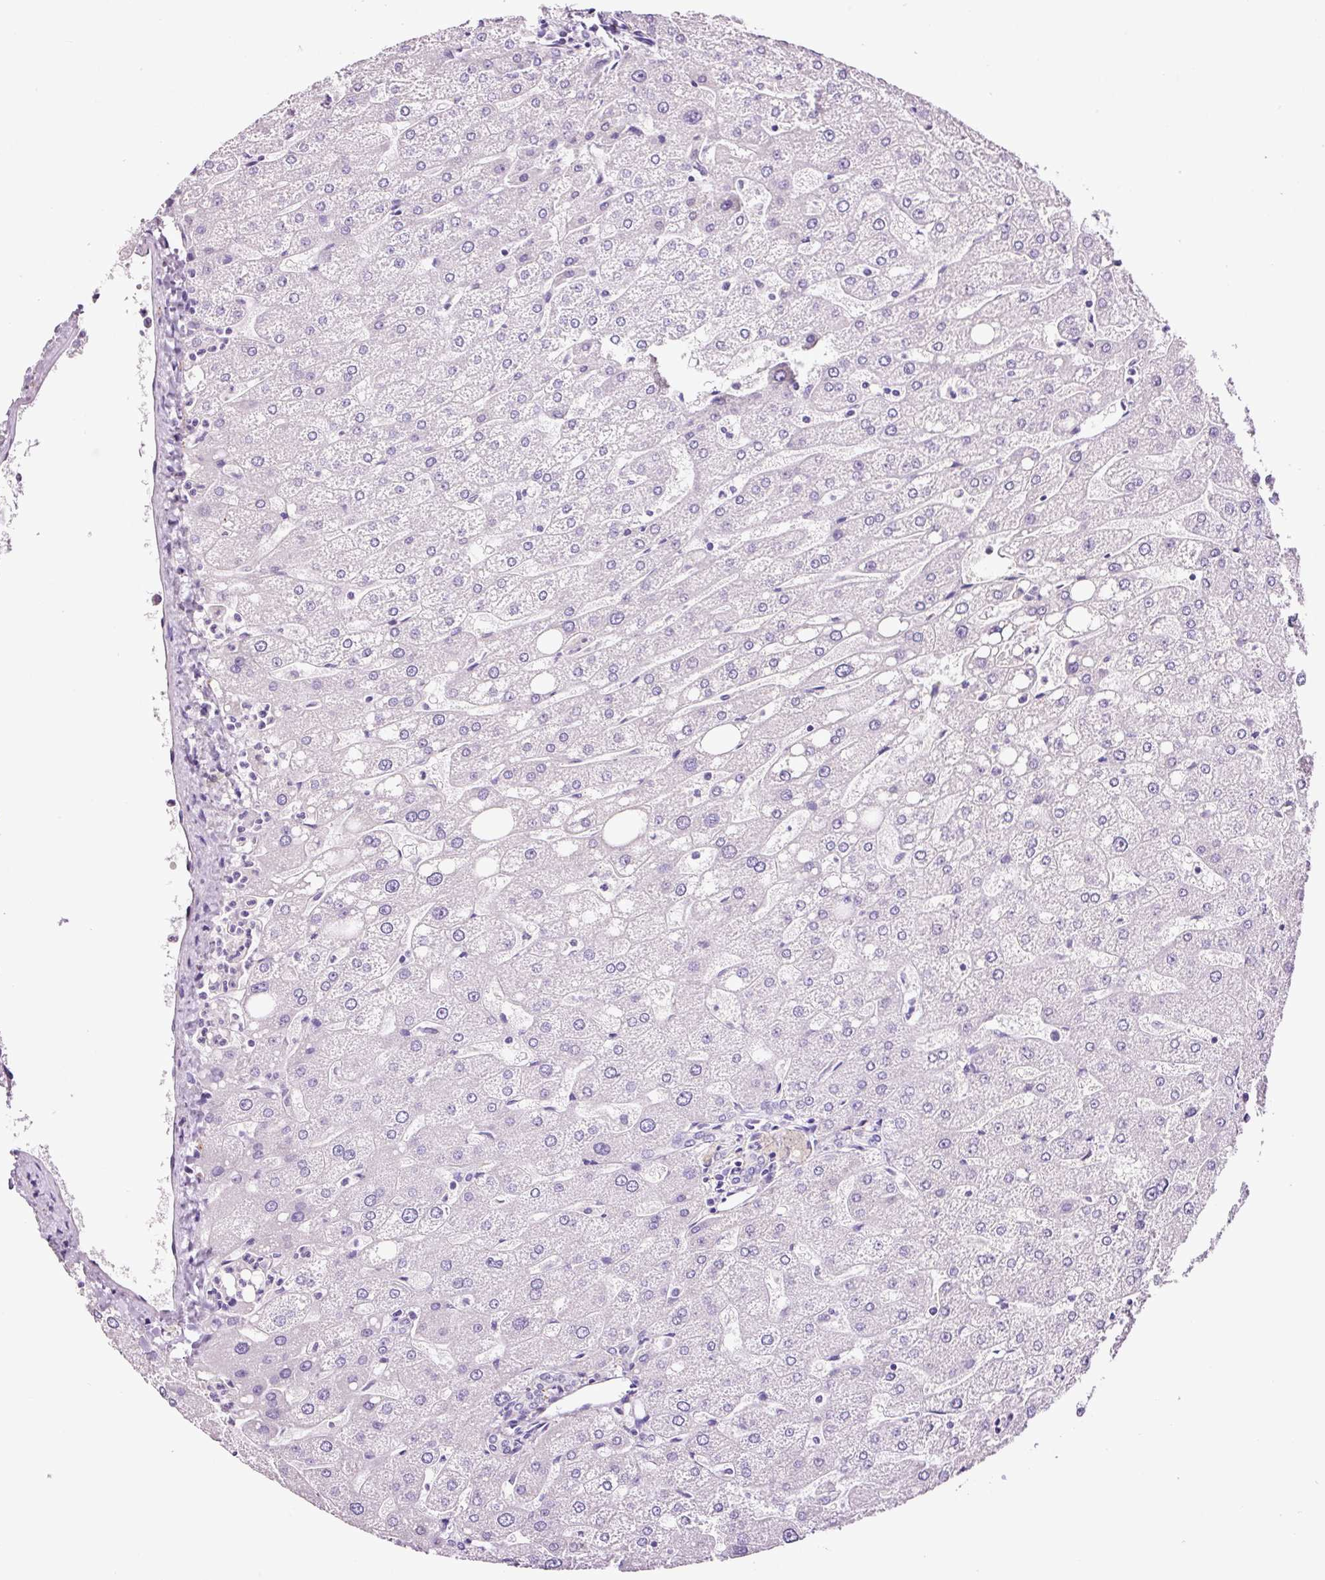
{"staining": {"intensity": "negative", "quantity": "none", "location": "none"}, "tissue": "liver", "cell_type": "Cholangiocytes", "image_type": "normal", "snomed": [{"axis": "morphology", "description": "Normal tissue, NOS"}, {"axis": "topography", "description": "Liver"}], "caption": "IHC histopathology image of benign liver: human liver stained with DAB displays no significant protein positivity in cholangiocytes.", "gene": "PAM", "patient": {"sex": "male", "age": 67}}